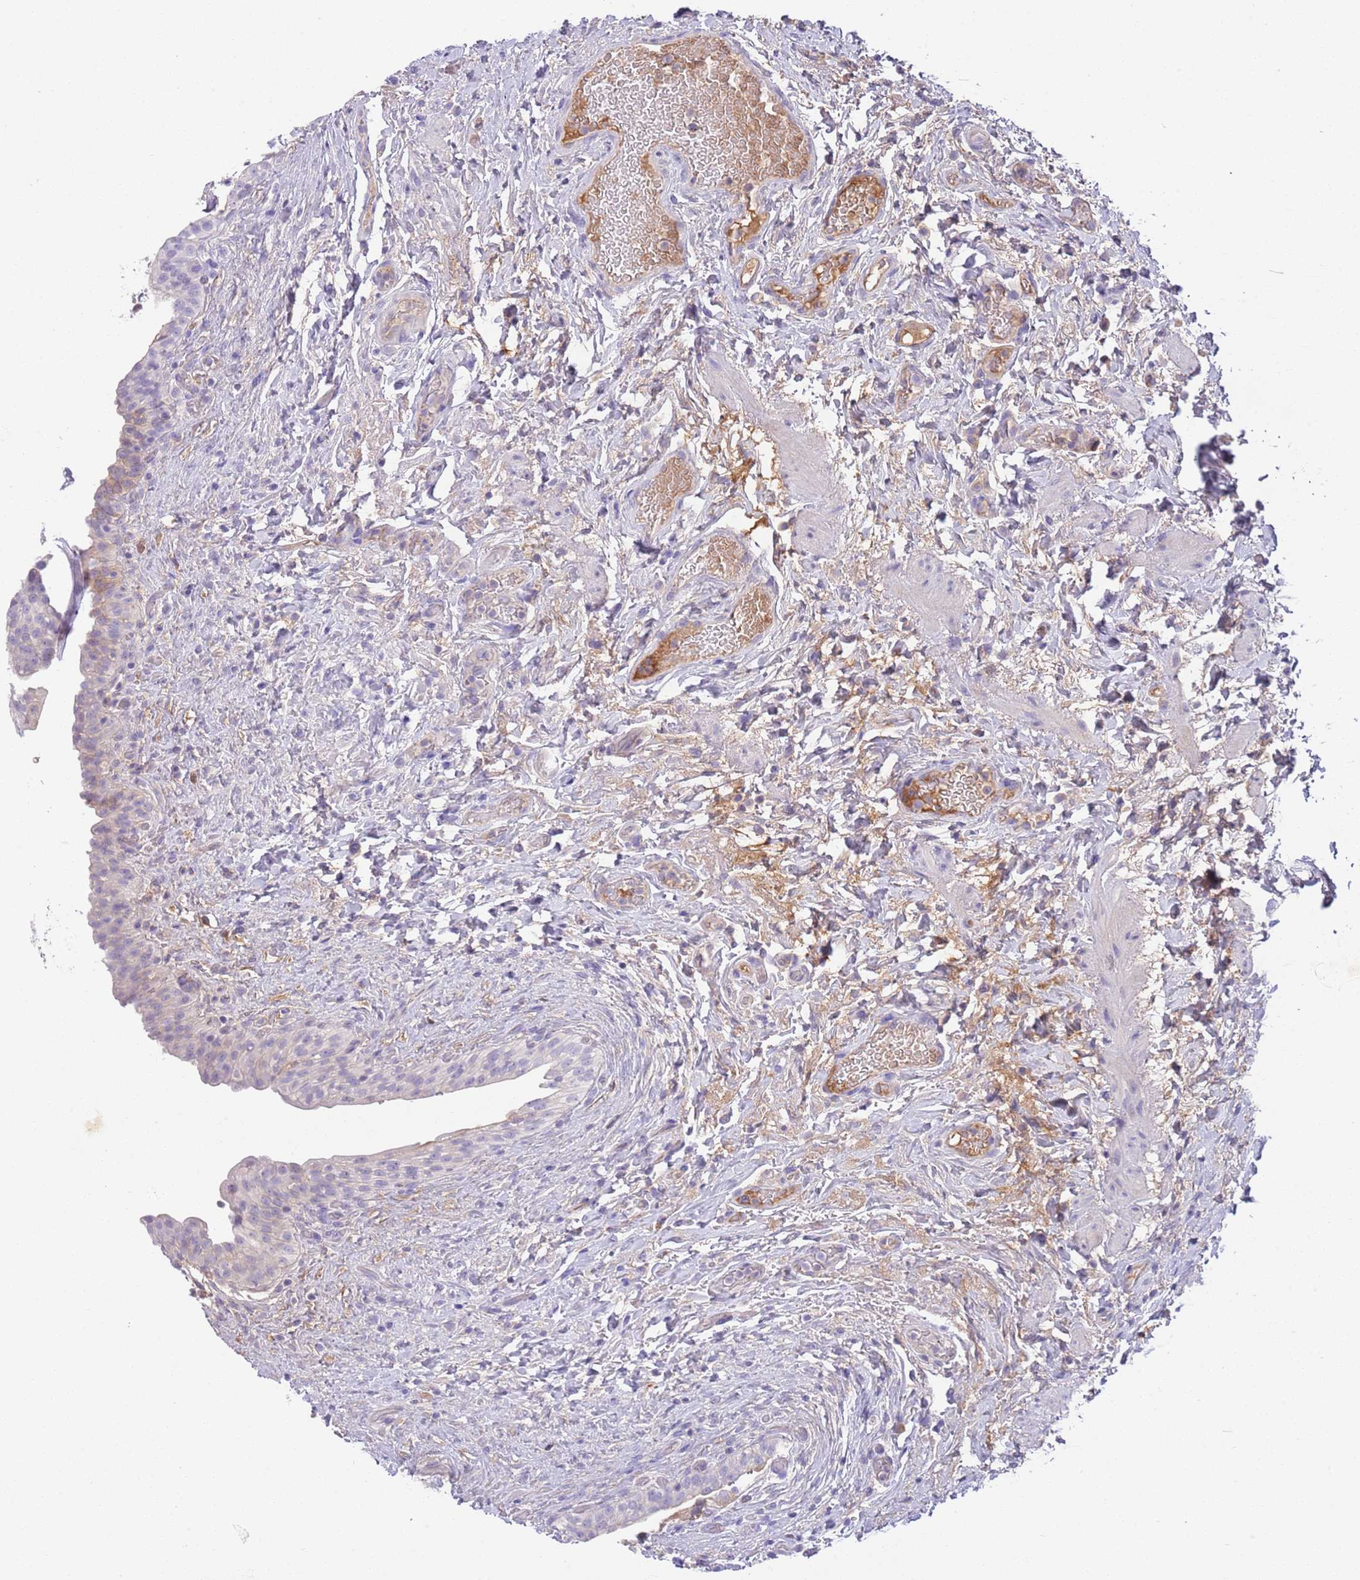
{"staining": {"intensity": "negative", "quantity": "none", "location": "none"}, "tissue": "urinary bladder", "cell_type": "Urothelial cells", "image_type": "normal", "snomed": [{"axis": "morphology", "description": "Normal tissue, NOS"}, {"axis": "topography", "description": "Urinary bladder"}], "caption": "This is a micrograph of immunohistochemistry staining of unremarkable urinary bladder, which shows no positivity in urothelial cells. The staining is performed using DAB brown chromogen with nuclei counter-stained in using hematoxylin.", "gene": "IGFL4", "patient": {"sex": "male", "age": 69}}